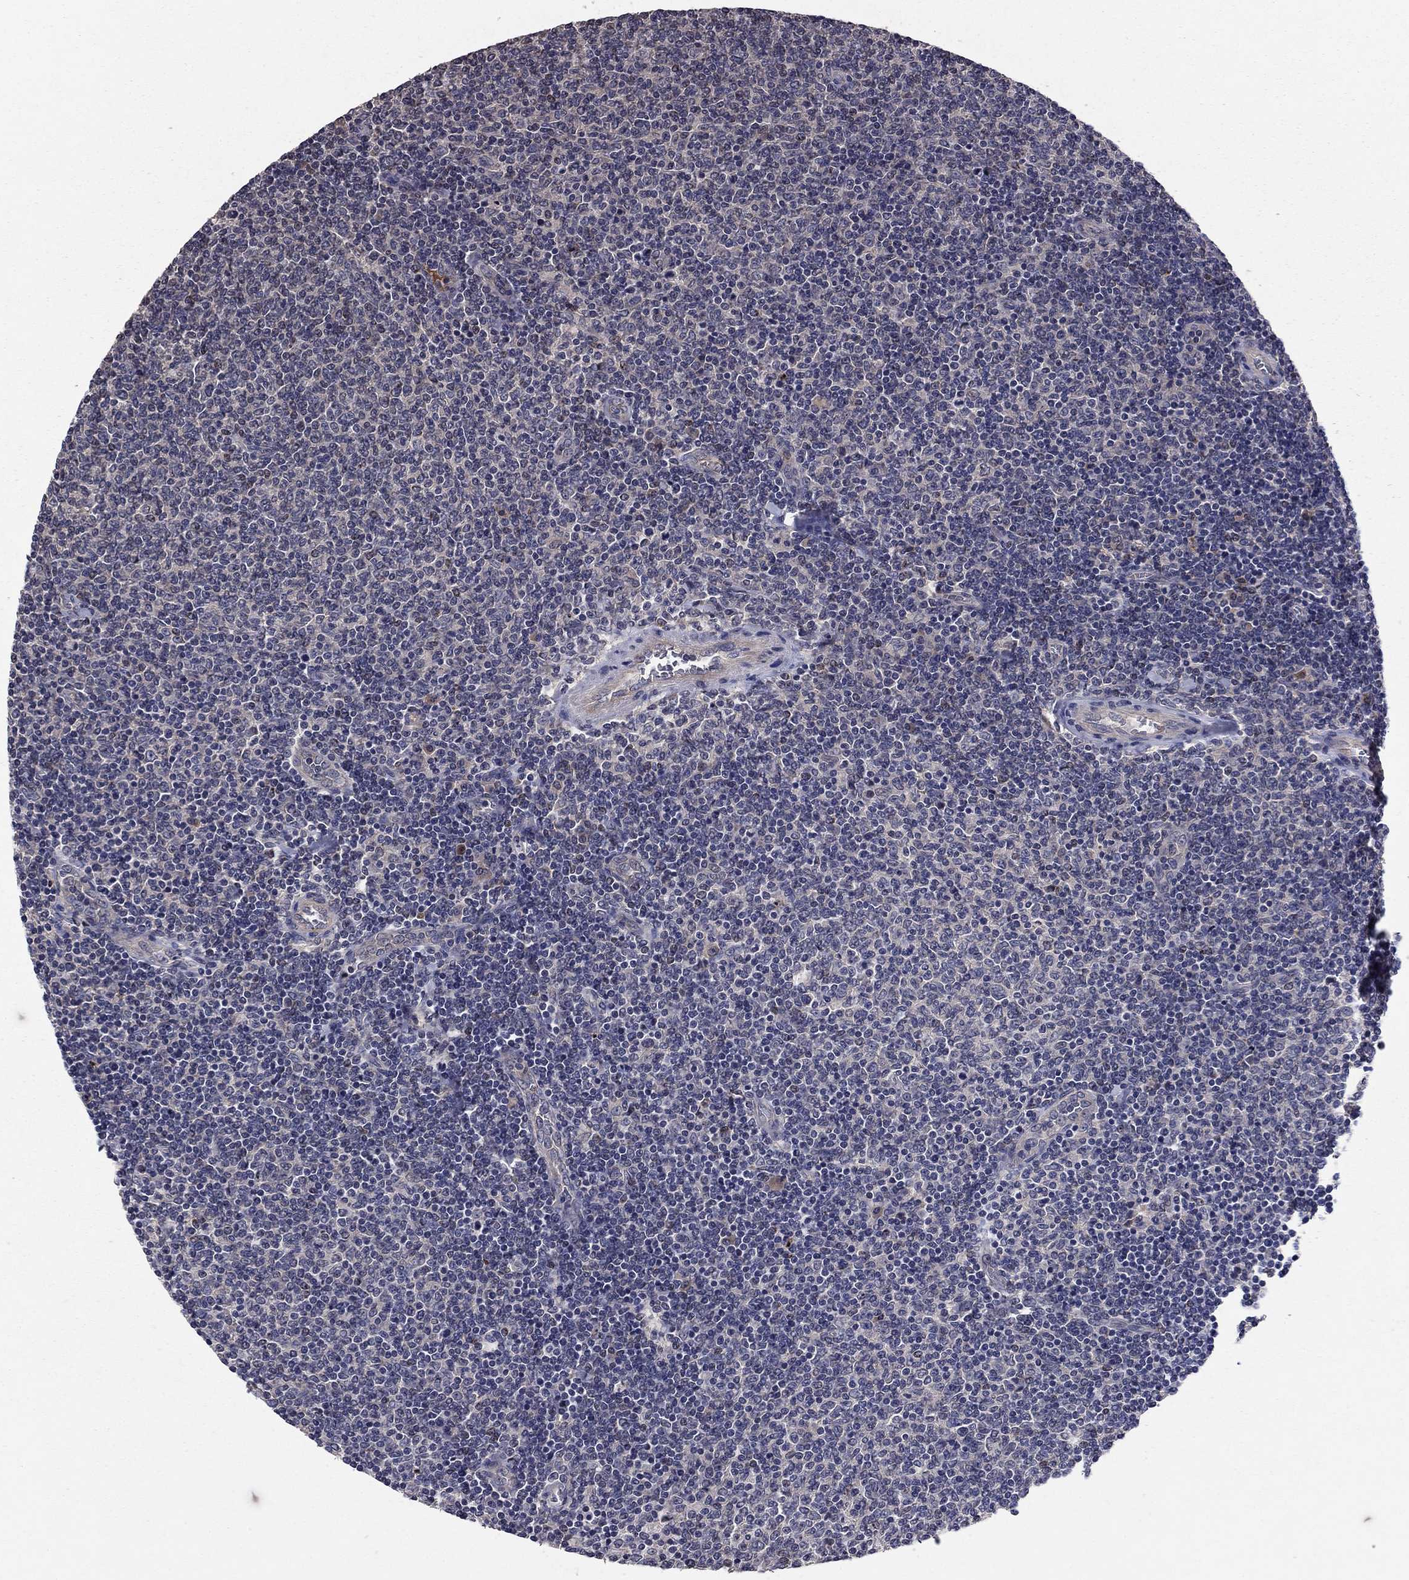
{"staining": {"intensity": "negative", "quantity": "none", "location": "none"}, "tissue": "lymphoma", "cell_type": "Tumor cells", "image_type": "cancer", "snomed": [{"axis": "morphology", "description": "Malignant lymphoma, non-Hodgkin's type, Low grade"}, {"axis": "topography", "description": "Lymph node"}], "caption": "IHC of lymphoma reveals no staining in tumor cells. (Stains: DAB immunohistochemistry (IHC) with hematoxylin counter stain, Microscopy: brightfield microscopy at high magnification).", "gene": "PROS1", "patient": {"sex": "male", "age": 52}}